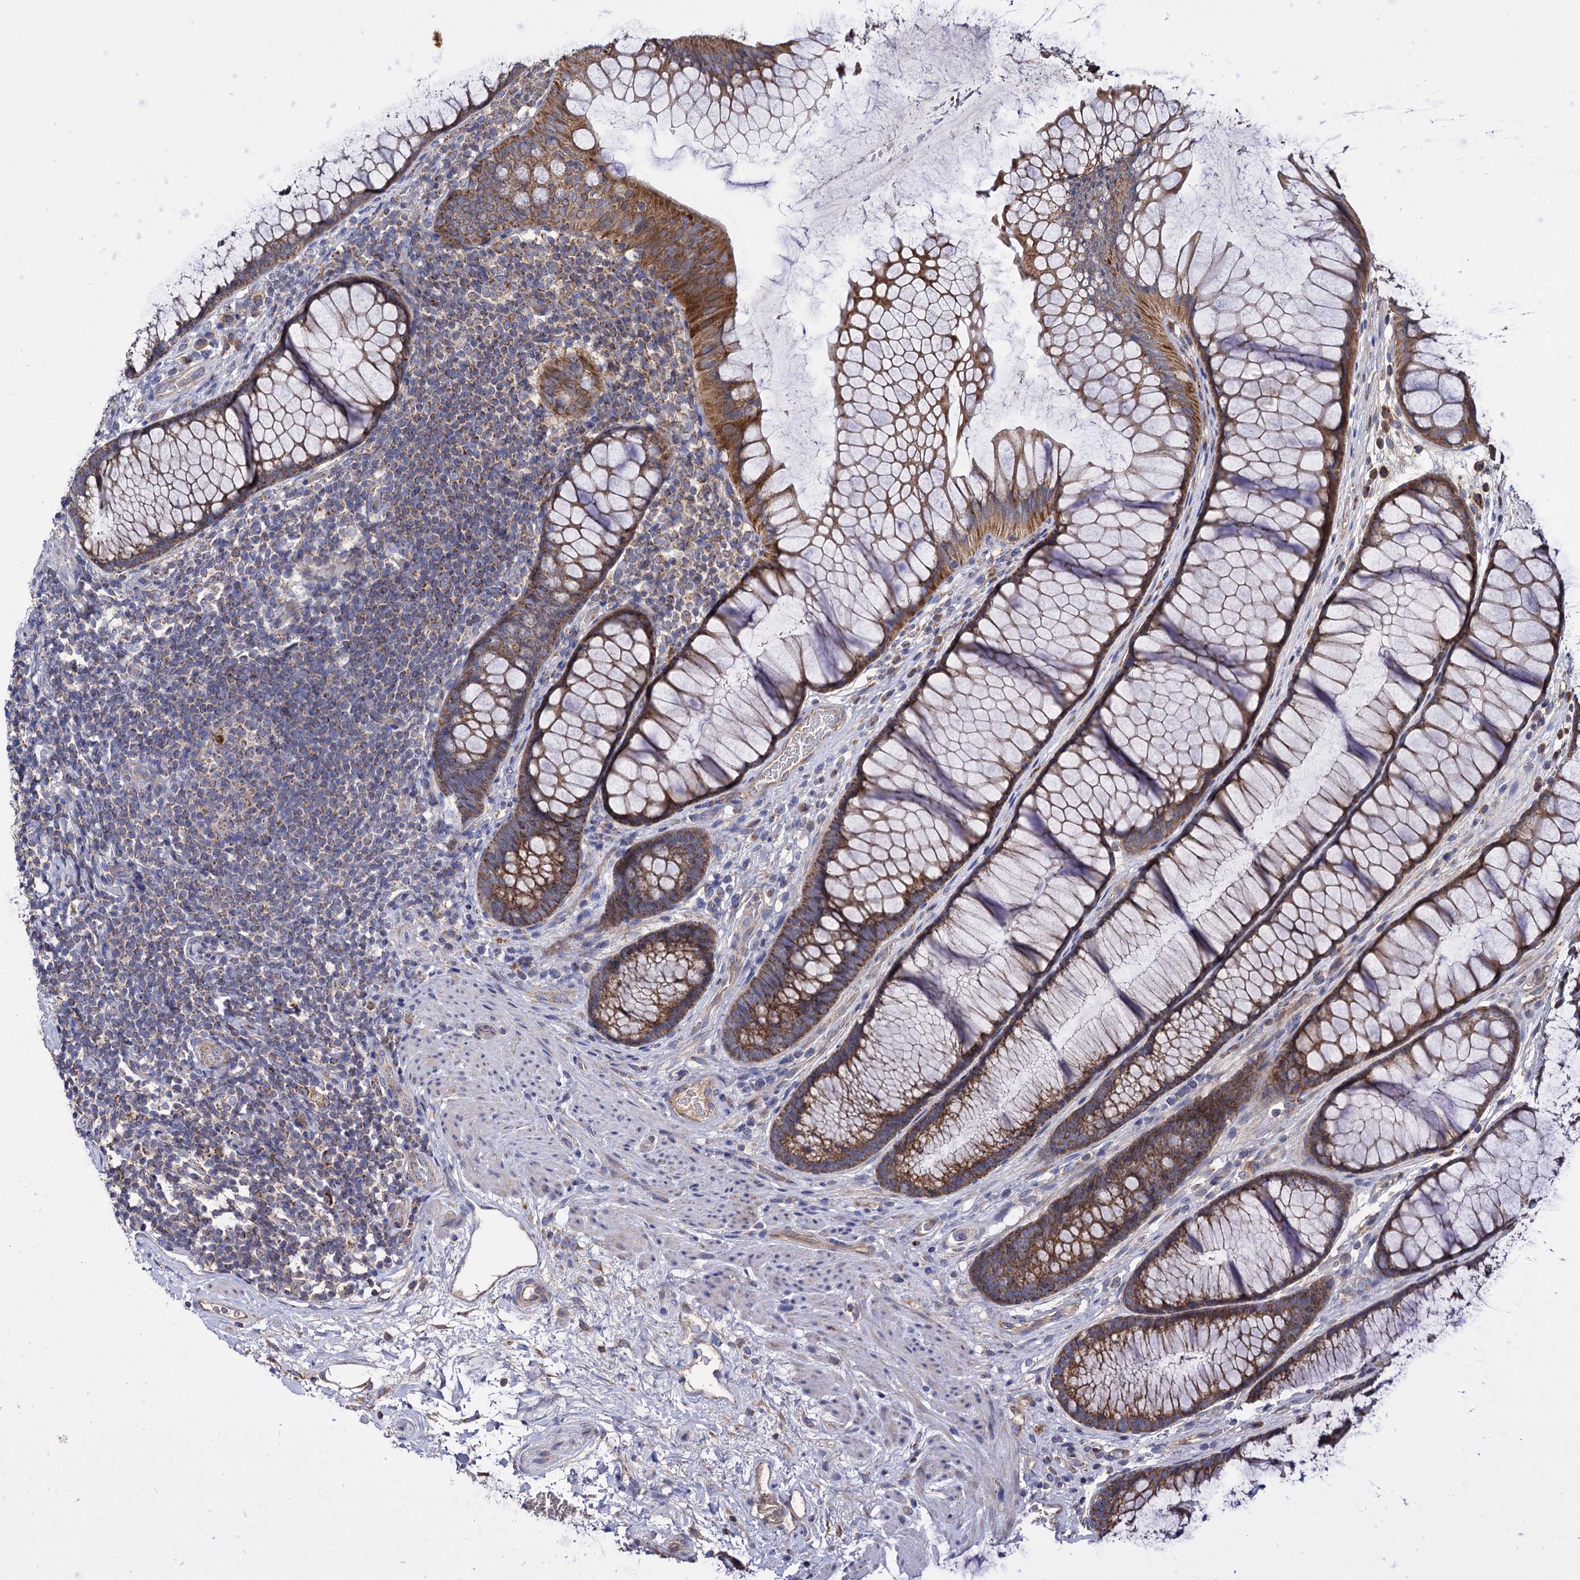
{"staining": {"intensity": "weak", "quantity": "25%-75%", "location": "cytoplasmic/membranous"}, "tissue": "colon", "cell_type": "Endothelial cells", "image_type": "normal", "snomed": [{"axis": "morphology", "description": "Normal tissue, NOS"}, {"axis": "topography", "description": "Colon"}], "caption": "Protein staining demonstrates weak cytoplasmic/membranous expression in about 25%-75% of endothelial cells in normal colon. The staining is performed using DAB (3,3'-diaminobenzidine) brown chromogen to label protein expression. The nuclei are counter-stained blue using hematoxylin.", "gene": "IQCH", "patient": {"sex": "female", "age": 82}}